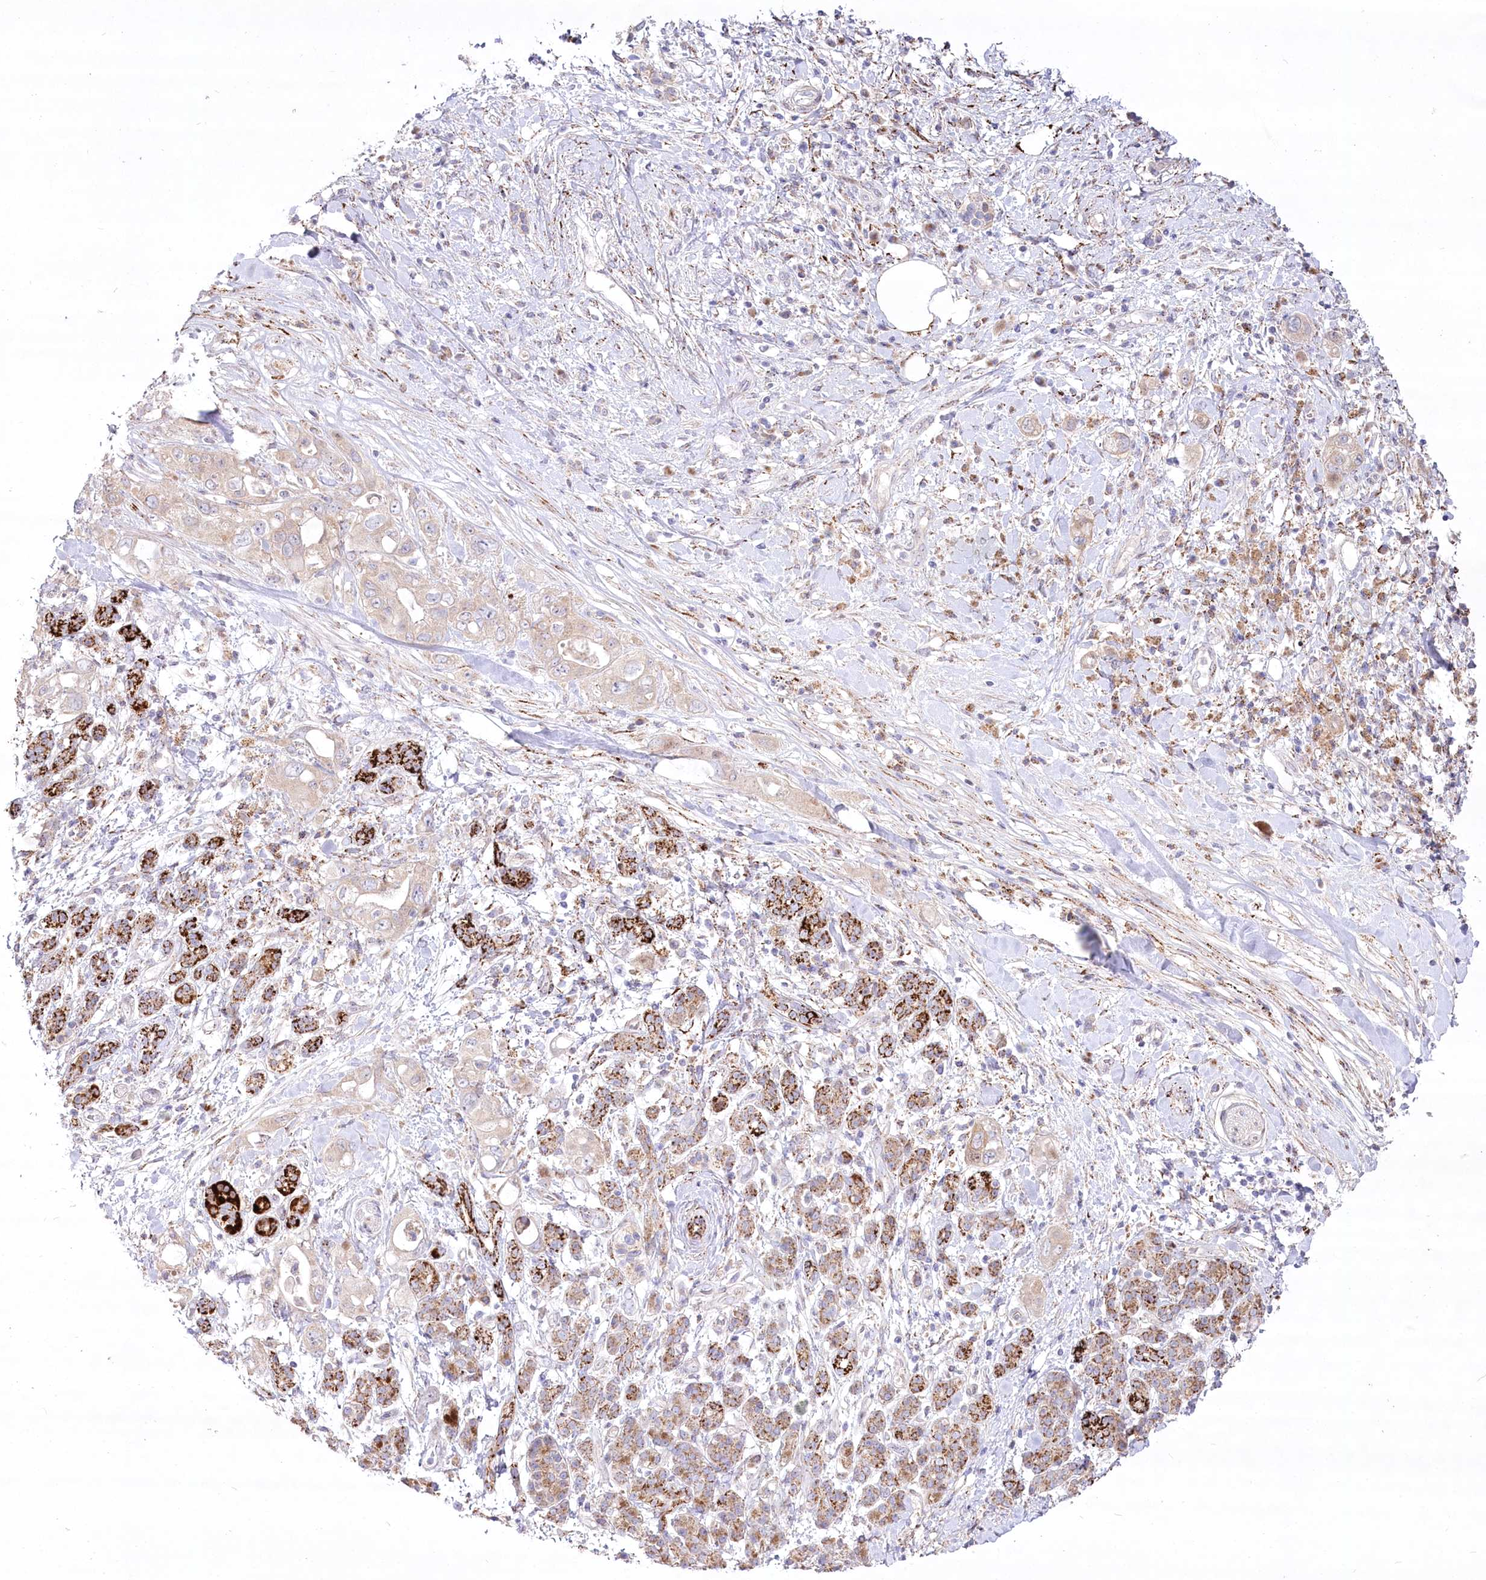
{"staining": {"intensity": "weak", "quantity": "<25%", "location": "cytoplasmic/membranous"}, "tissue": "pancreatic cancer", "cell_type": "Tumor cells", "image_type": "cancer", "snomed": [{"axis": "morphology", "description": "Adenocarcinoma, NOS"}, {"axis": "topography", "description": "Pancreas"}], "caption": "This image is of pancreatic cancer stained with immunohistochemistry to label a protein in brown with the nuclei are counter-stained blue. There is no expression in tumor cells.", "gene": "CEP164", "patient": {"sex": "female", "age": 56}}